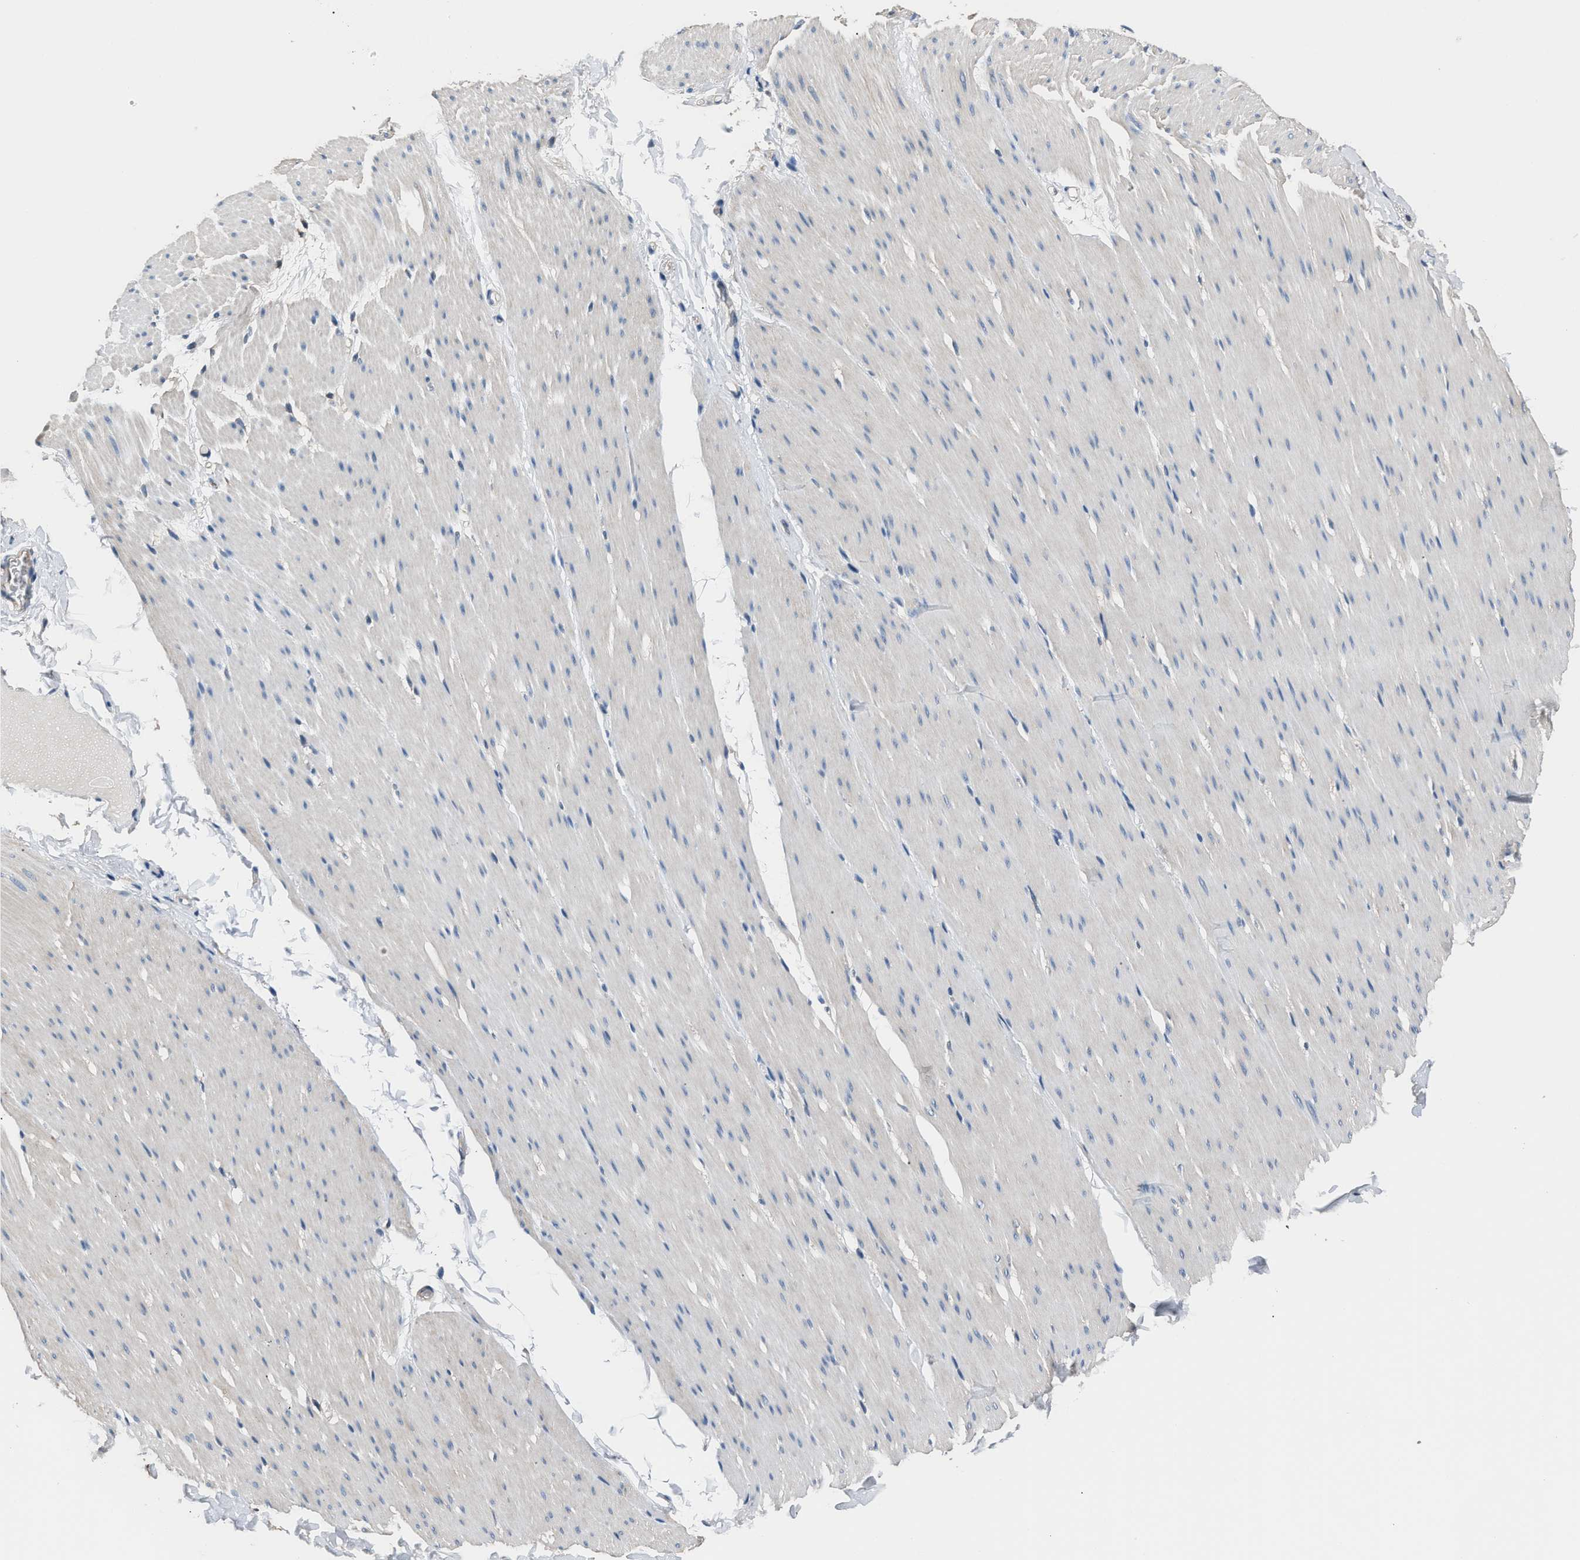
{"staining": {"intensity": "weak", "quantity": "25%-75%", "location": "cytoplasmic/membranous"}, "tissue": "smooth muscle", "cell_type": "Smooth muscle cells", "image_type": "normal", "snomed": [{"axis": "morphology", "description": "Normal tissue, NOS"}, {"axis": "topography", "description": "Smooth muscle"}, {"axis": "topography", "description": "Colon"}], "caption": "Protein expression analysis of unremarkable smooth muscle shows weak cytoplasmic/membranous positivity in about 25%-75% of smooth muscle cells. (Stains: DAB (3,3'-diaminobenzidine) in brown, nuclei in blue, Microscopy: brightfield microscopy at high magnification).", "gene": "GSTP1", "patient": {"sex": "male", "age": 67}}